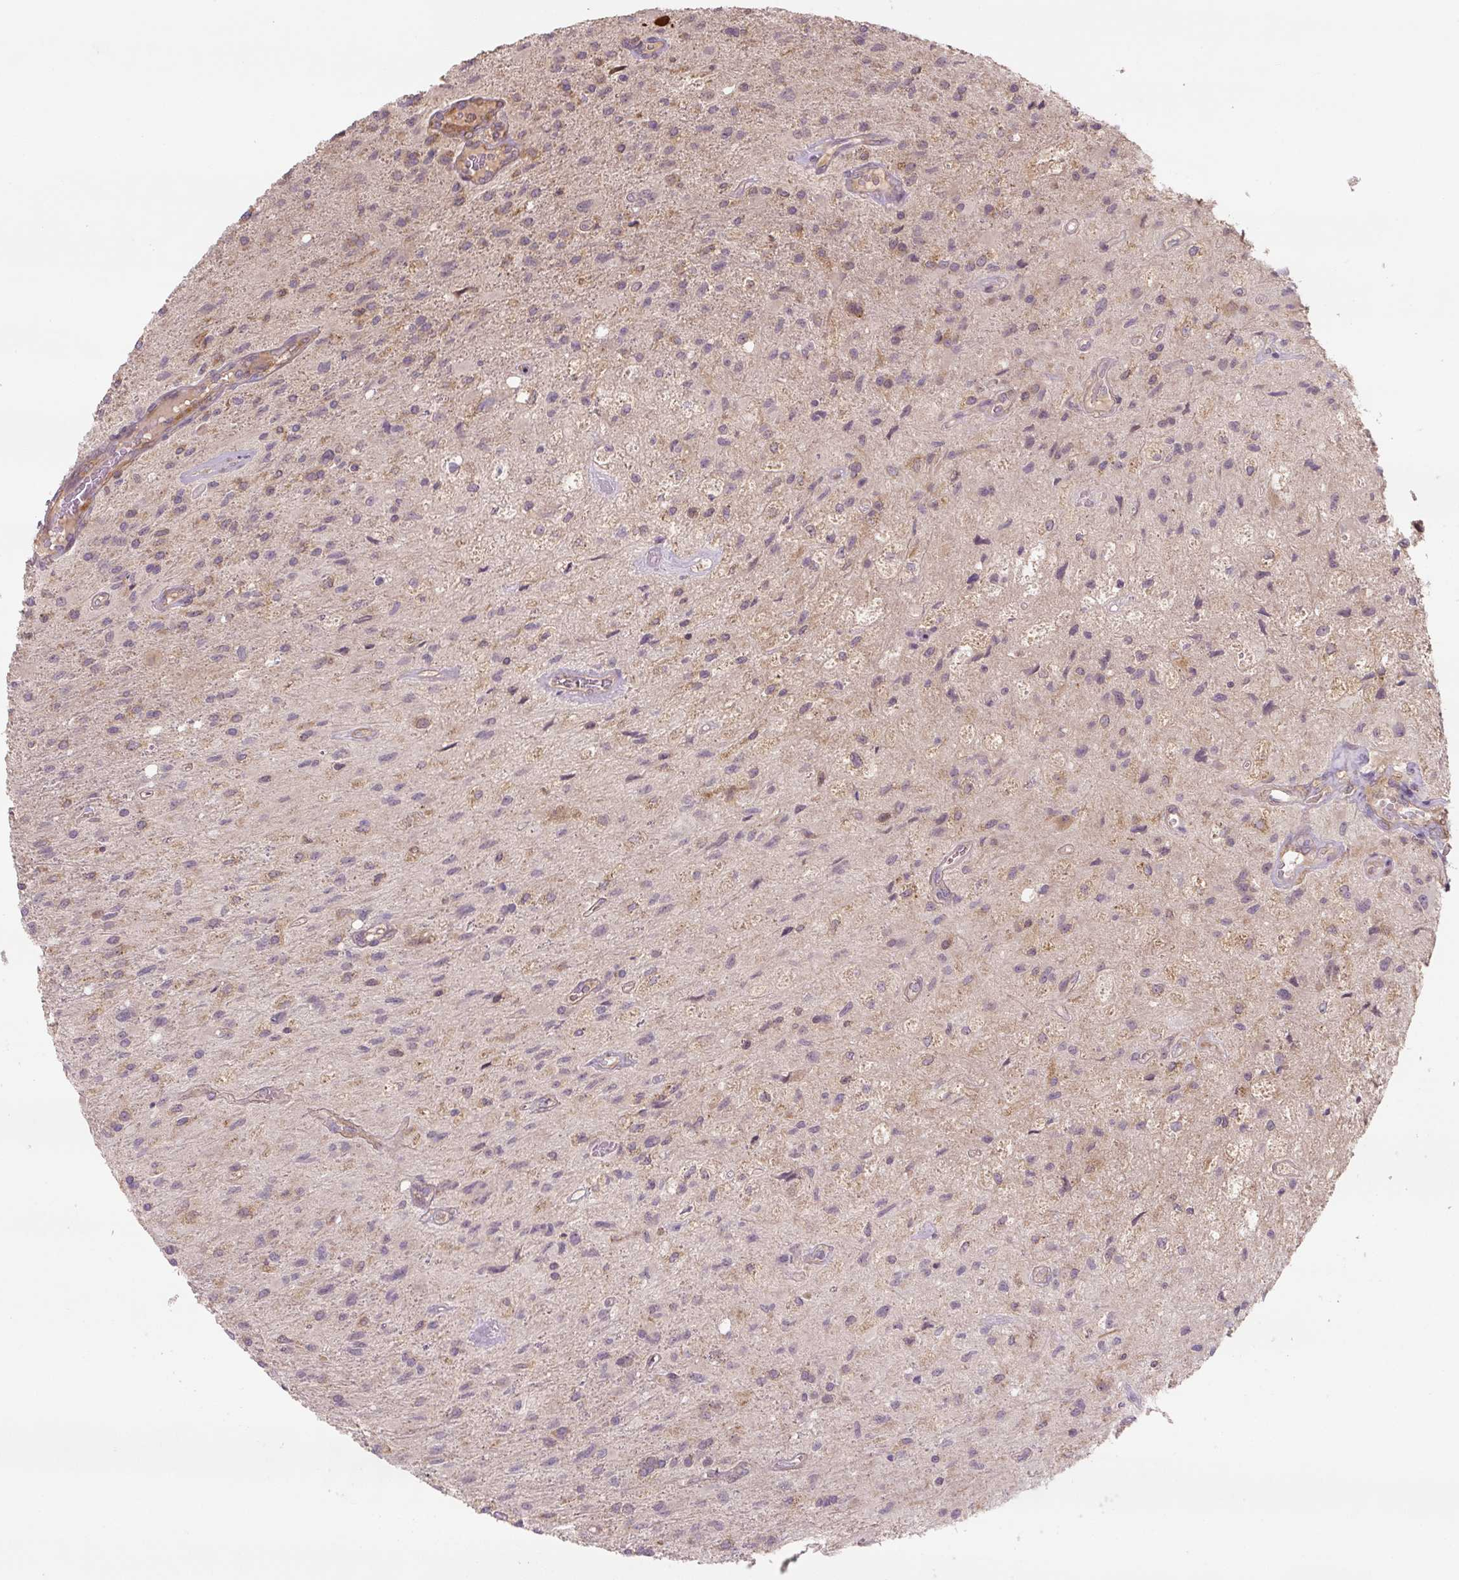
{"staining": {"intensity": "negative", "quantity": "none", "location": "none"}, "tissue": "glioma", "cell_type": "Tumor cells", "image_type": "cancer", "snomed": [{"axis": "morphology", "description": "Glioma, malignant, High grade"}, {"axis": "topography", "description": "Brain"}], "caption": "High-grade glioma (malignant) stained for a protein using IHC demonstrates no staining tumor cells.", "gene": "C2orf73", "patient": {"sex": "female", "age": 70}}